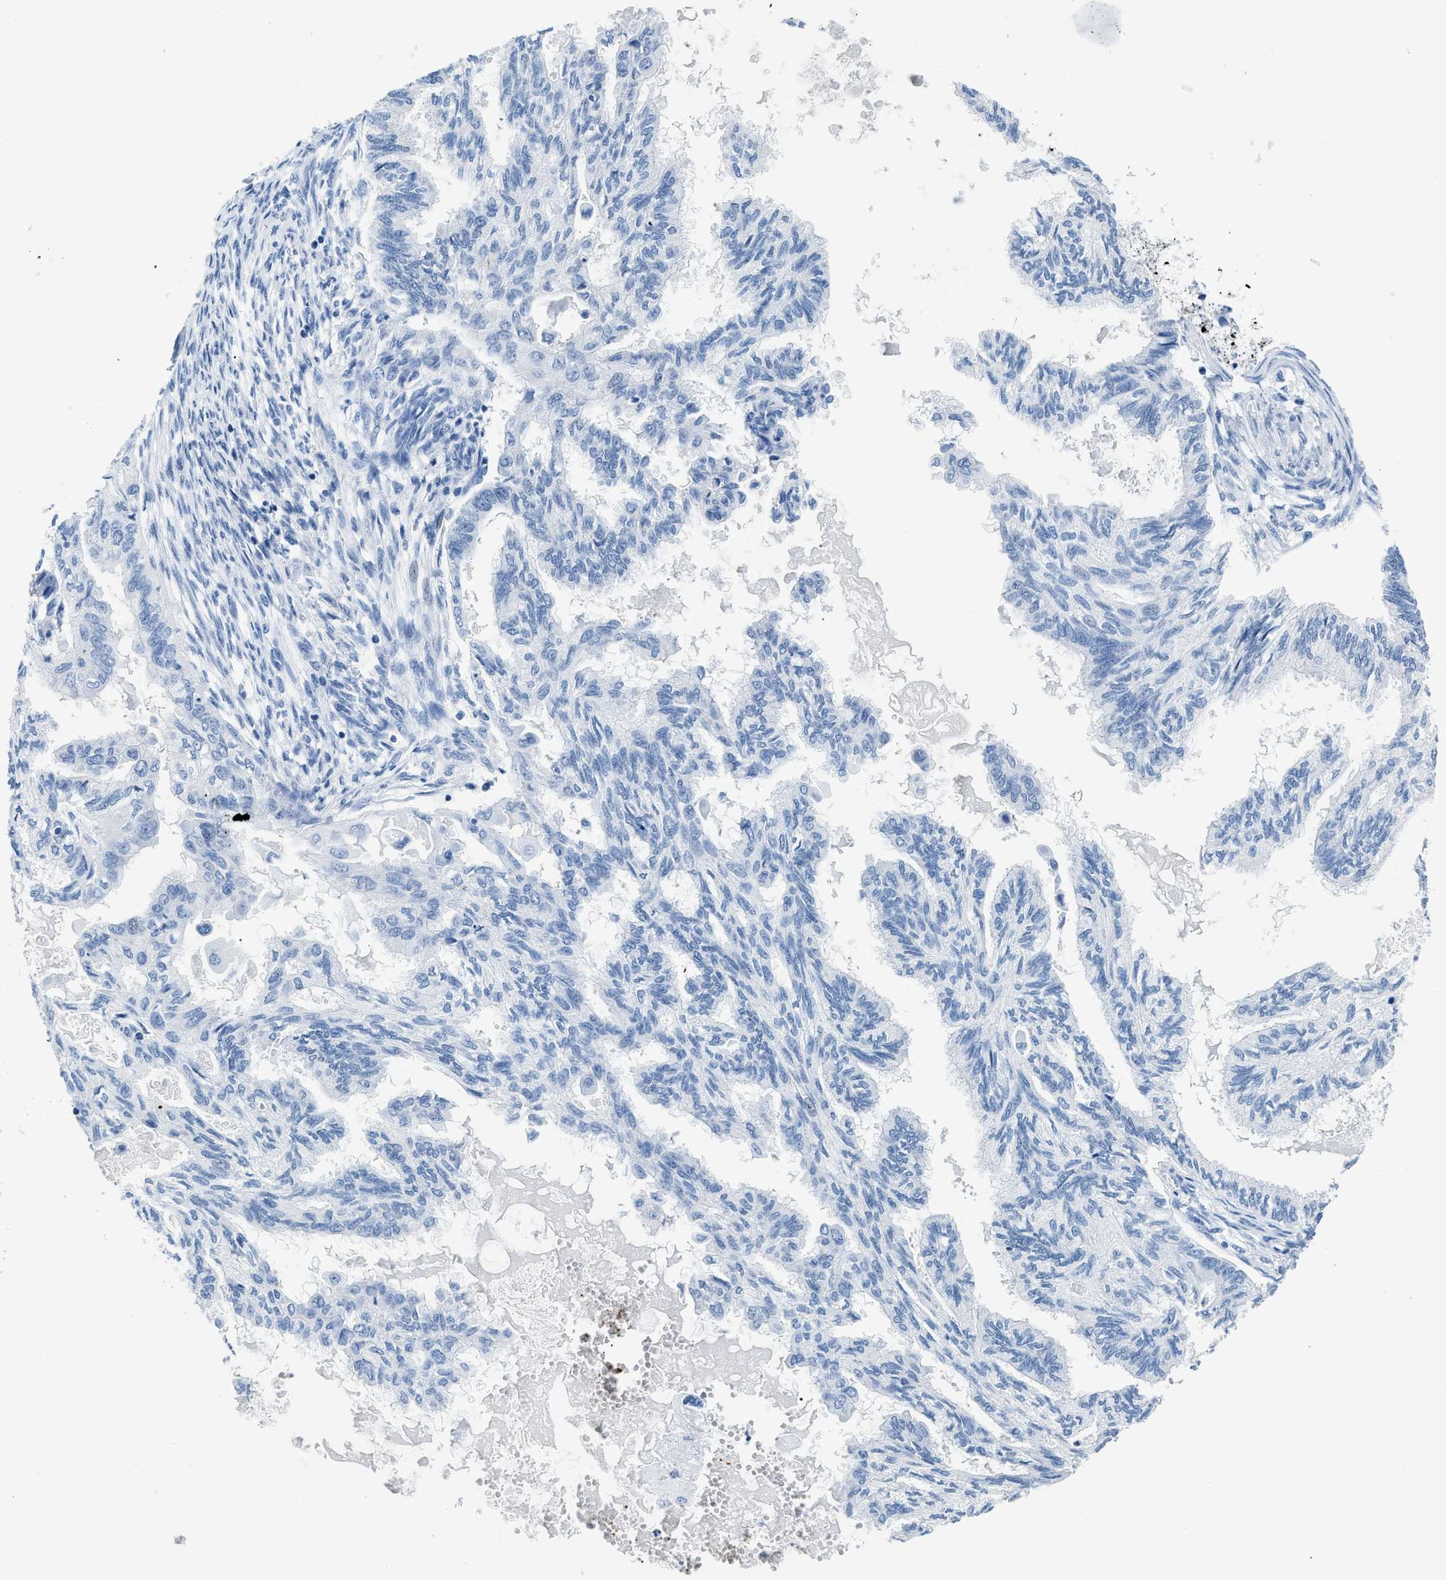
{"staining": {"intensity": "negative", "quantity": "none", "location": "none"}, "tissue": "cervical cancer", "cell_type": "Tumor cells", "image_type": "cancer", "snomed": [{"axis": "morphology", "description": "Normal tissue, NOS"}, {"axis": "morphology", "description": "Adenocarcinoma, NOS"}, {"axis": "topography", "description": "Cervix"}, {"axis": "topography", "description": "Endometrium"}], "caption": "Tumor cells are negative for protein expression in human cervical cancer (adenocarcinoma).", "gene": "NFATC2", "patient": {"sex": "female", "age": 86}}